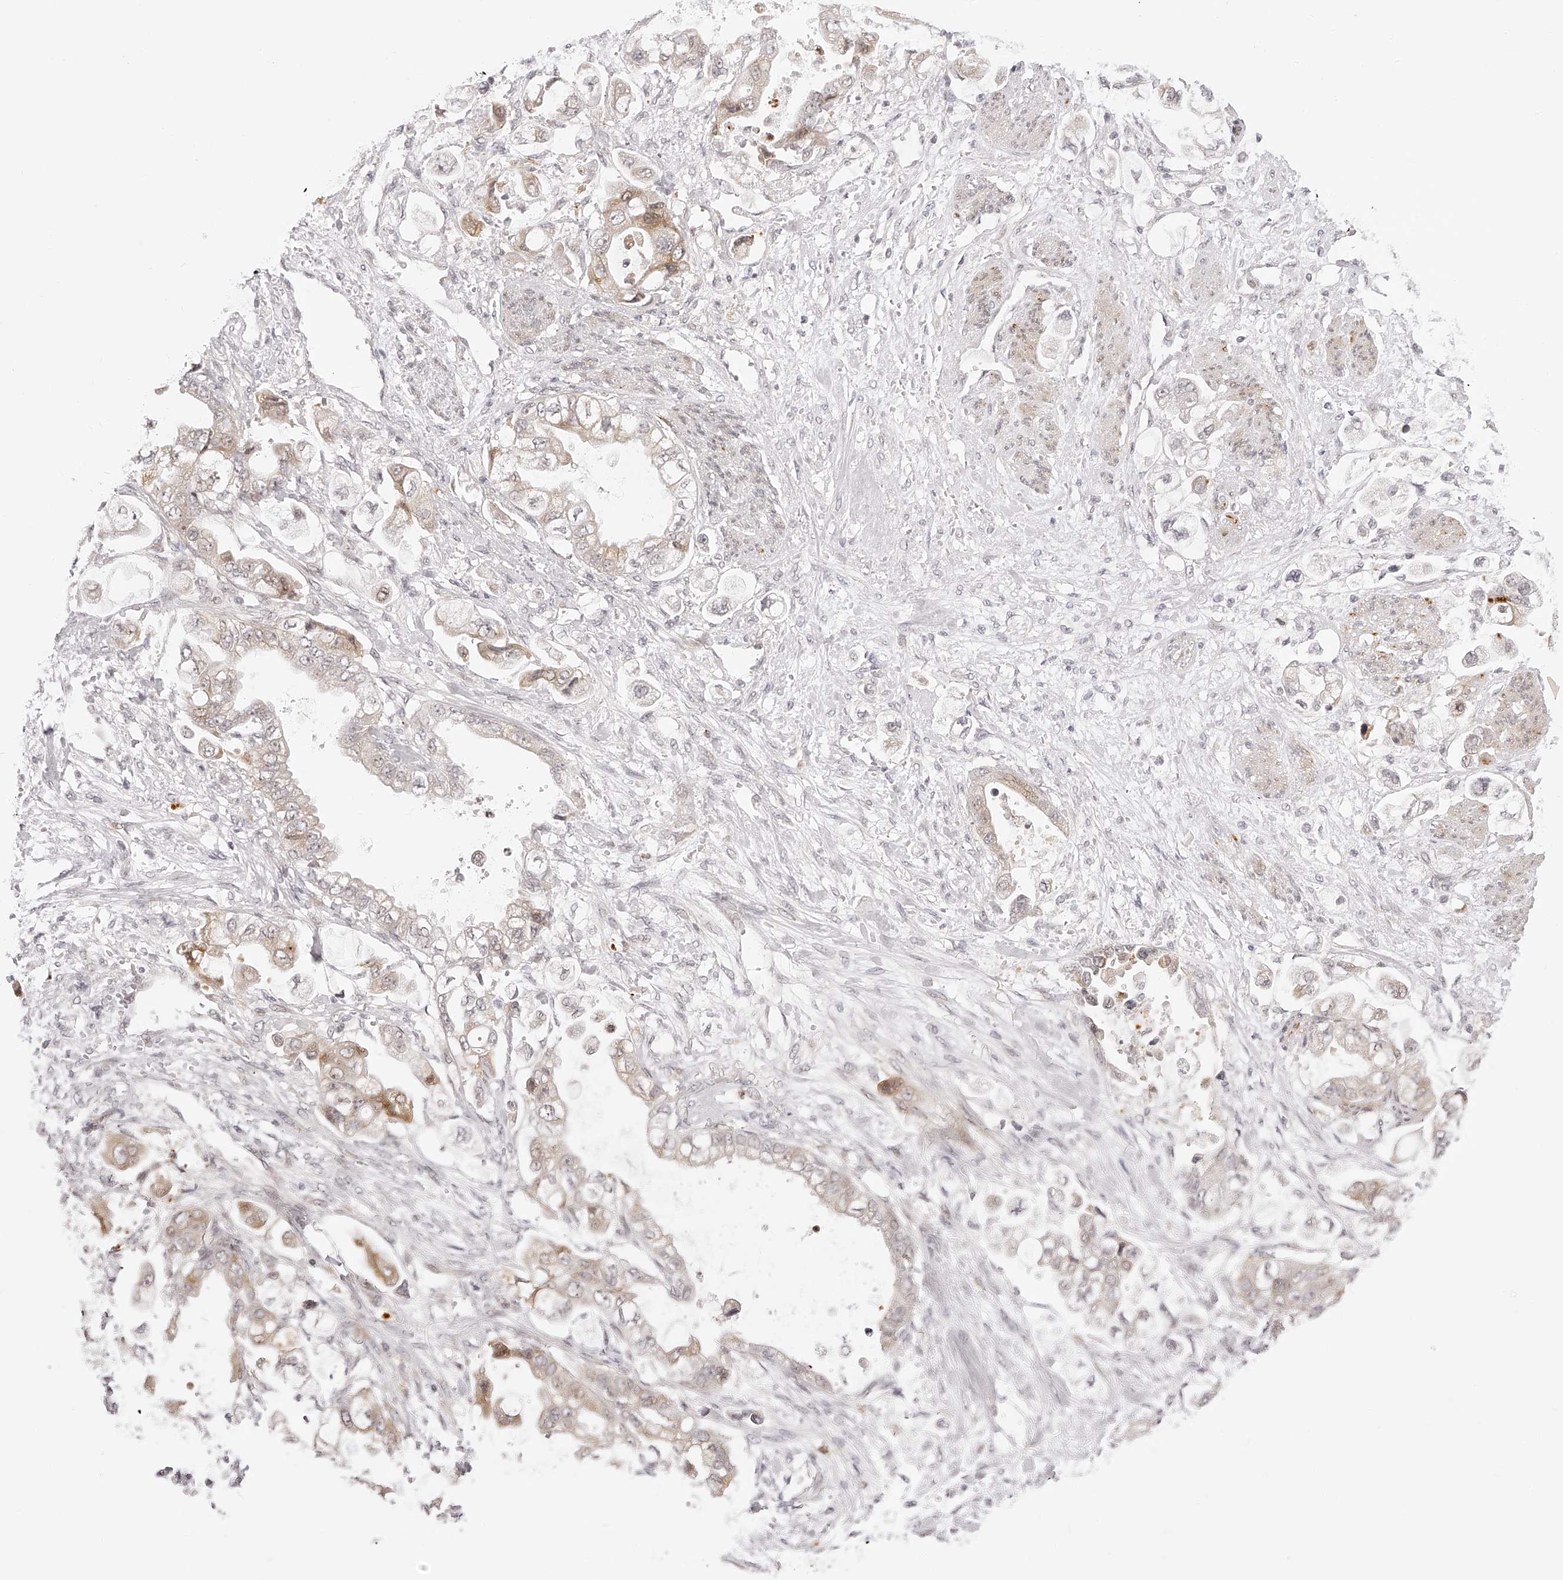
{"staining": {"intensity": "moderate", "quantity": "<25%", "location": "cytoplasmic/membranous"}, "tissue": "stomach cancer", "cell_type": "Tumor cells", "image_type": "cancer", "snomed": [{"axis": "morphology", "description": "Adenocarcinoma, NOS"}, {"axis": "topography", "description": "Stomach"}], "caption": "A brown stain labels moderate cytoplasmic/membranous staining of a protein in human adenocarcinoma (stomach) tumor cells. Immunohistochemistry (ihc) stains the protein of interest in brown and the nuclei are stained blue.", "gene": "PLEKHG1", "patient": {"sex": "male", "age": 62}}